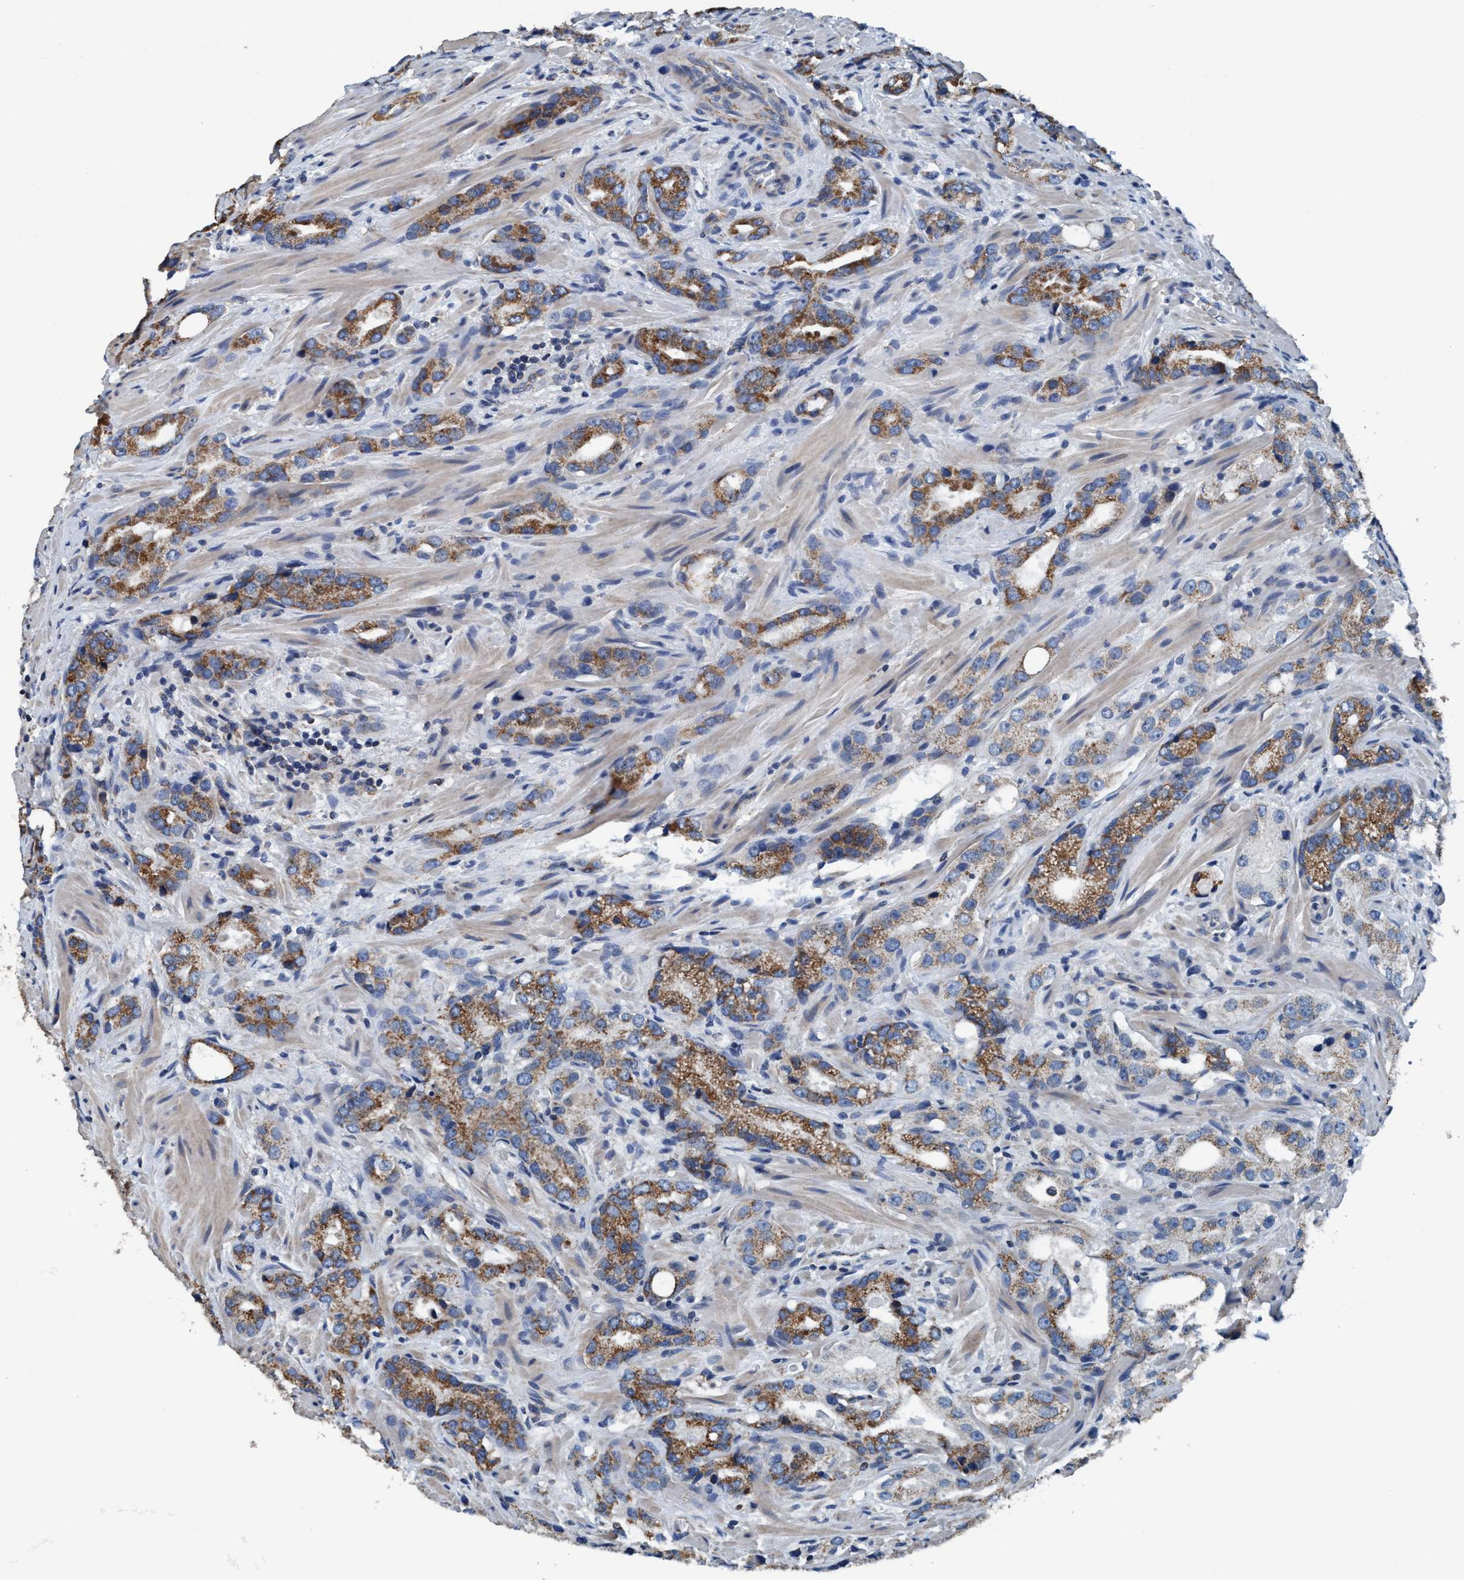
{"staining": {"intensity": "moderate", "quantity": ">75%", "location": "cytoplasmic/membranous"}, "tissue": "prostate cancer", "cell_type": "Tumor cells", "image_type": "cancer", "snomed": [{"axis": "morphology", "description": "Adenocarcinoma, High grade"}, {"axis": "topography", "description": "Prostate"}], "caption": "Immunohistochemistry staining of prostate cancer (adenocarcinoma (high-grade)), which shows medium levels of moderate cytoplasmic/membranous positivity in about >75% of tumor cells indicating moderate cytoplasmic/membranous protein positivity. The staining was performed using DAB (brown) for protein detection and nuclei were counterstained in hematoxylin (blue).", "gene": "ANKFN1", "patient": {"sex": "male", "age": 63}}